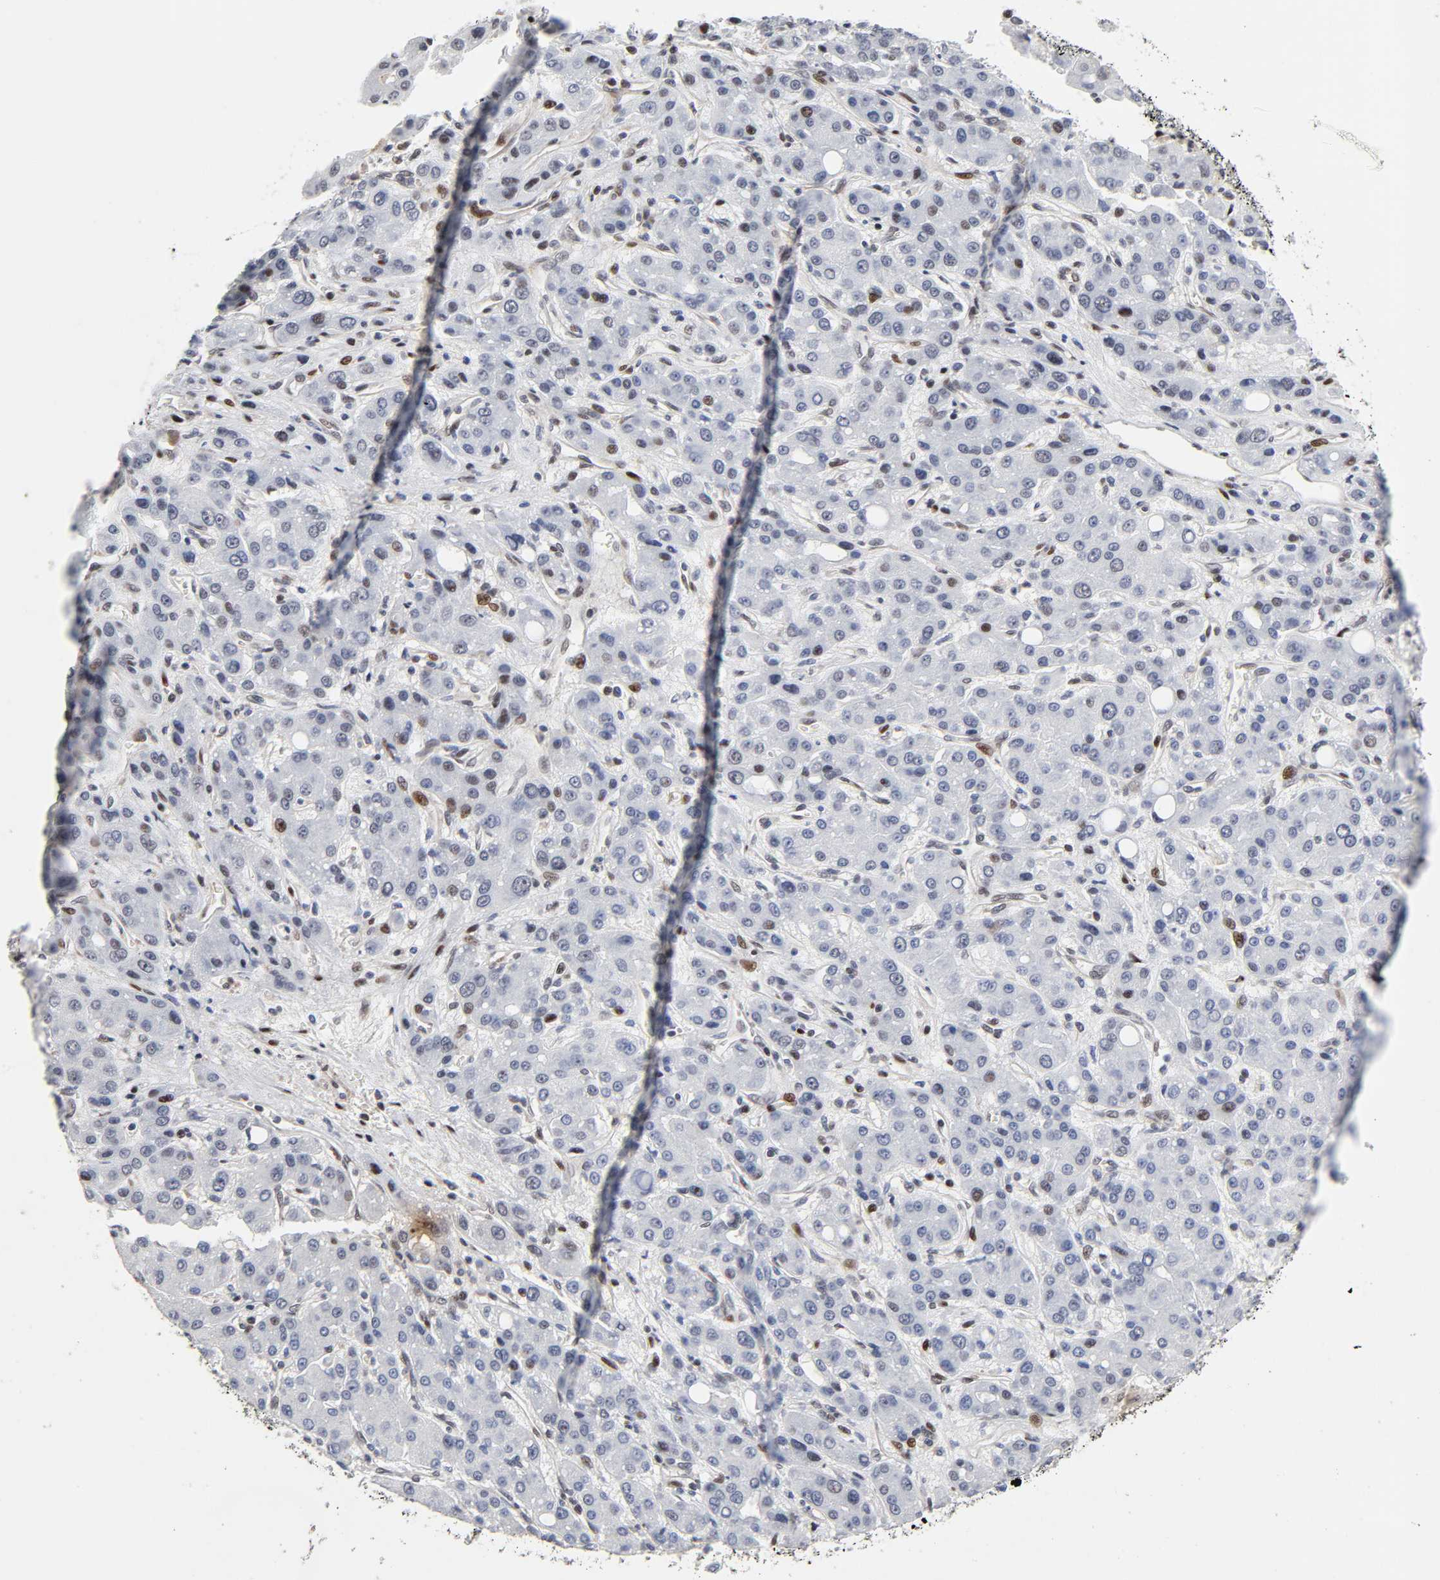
{"staining": {"intensity": "negative", "quantity": "none", "location": "none"}, "tissue": "liver cancer", "cell_type": "Tumor cells", "image_type": "cancer", "snomed": [{"axis": "morphology", "description": "Carcinoma, Hepatocellular, NOS"}, {"axis": "topography", "description": "Liver"}], "caption": "Tumor cells show no significant protein staining in liver hepatocellular carcinoma.", "gene": "STK38", "patient": {"sex": "male", "age": 55}}